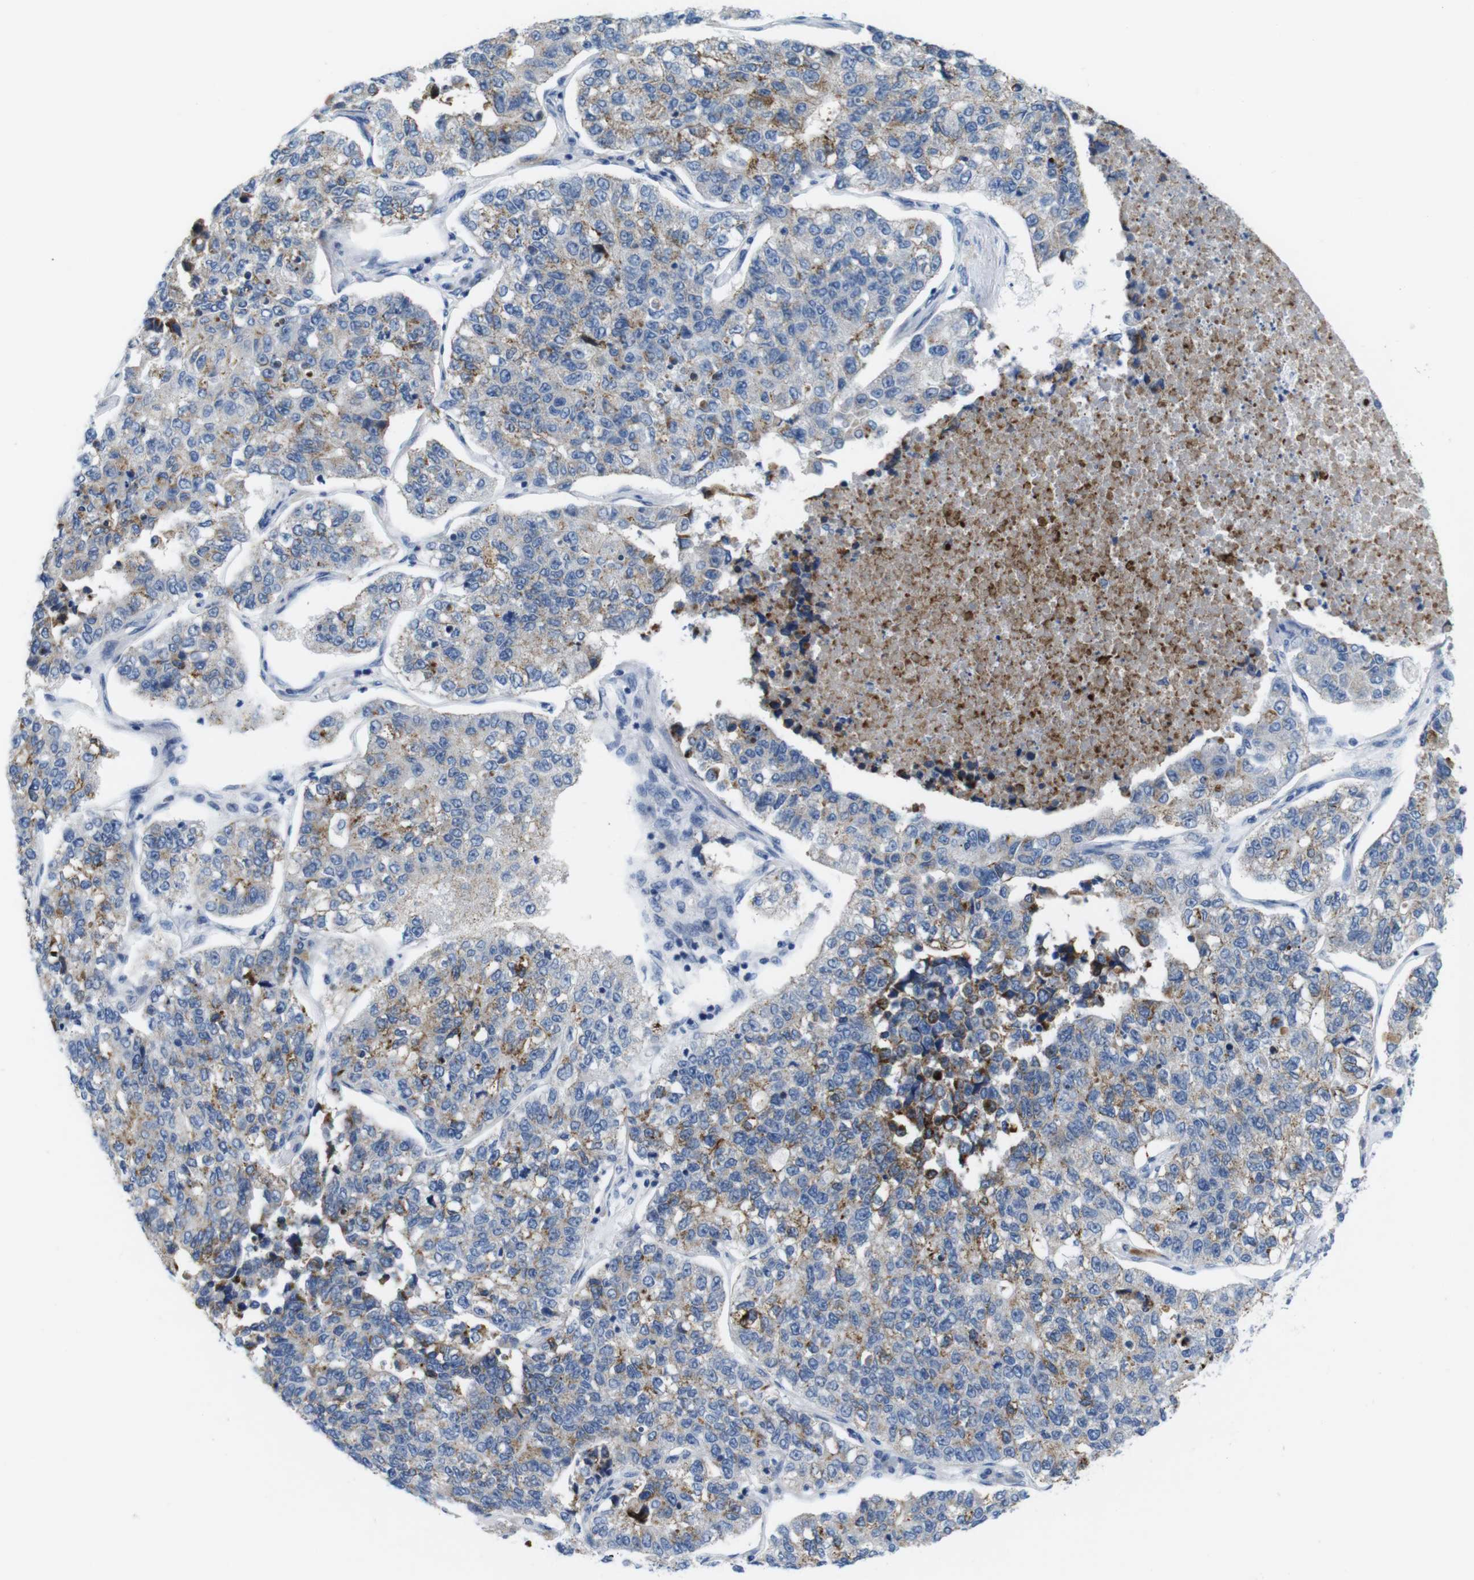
{"staining": {"intensity": "moderate", "quantity": "25%-75%", "location": "cytoplasmic/membranous"}, "tissue": "lung cancer", "cell_type": "Tumor cells", "image_type": "cancer", "snomed": [{"axis": "morphology", "description": "Adenocarcinoma, NOS"}, {"axis": "topography", "description": "Lung"}], "caption": "Immunohistochemical staining of lung adenocarcinoma displays medium levels of moderate cytoplasmic/membranous expression in about 25%-75% of tumor cells.", "gene": "GOLGA2", "patient": {"sex": "male", "age": 49}}